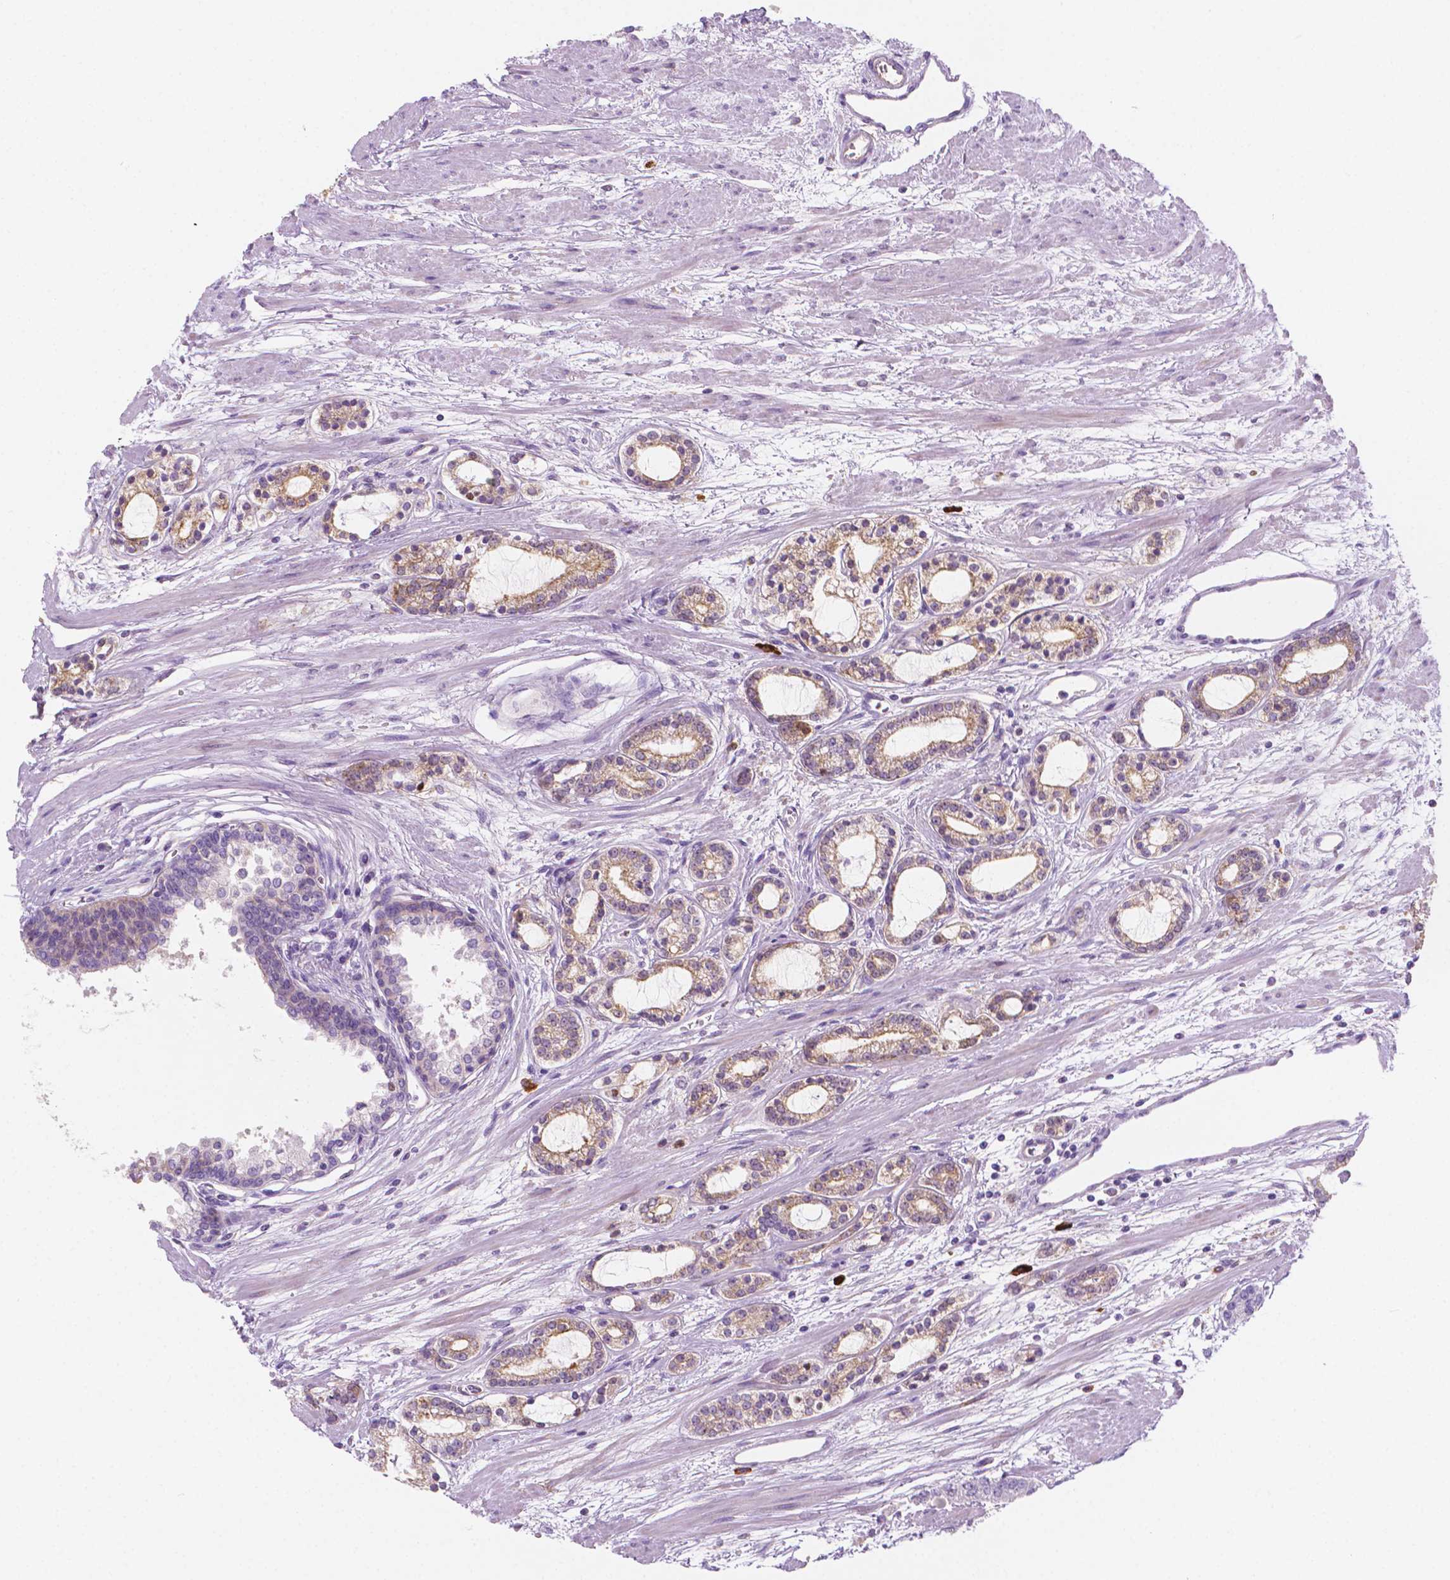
{"staining": {"intensity": "weak", "quantity": ">75%", "location": "cytoplasmic/membranous"}, "tissue": "prostate cancer", "cell_type": "Tumor cells", "image_type": "cancer", "snomed": [{"axis": "morphology", "description": "Adenocarcinoma, Medium grade"}, {"axis": "topography", "description": "Prostate"}], "caption": "Prostate medium-grade adenocarcinoma stained for a protein (brown) shows weak cytoplasmic/membranous positive positivity in approximately >75% of tumor cells.", "gene": "EPPK1", "patient": {"sex": "male", "age": 57}}